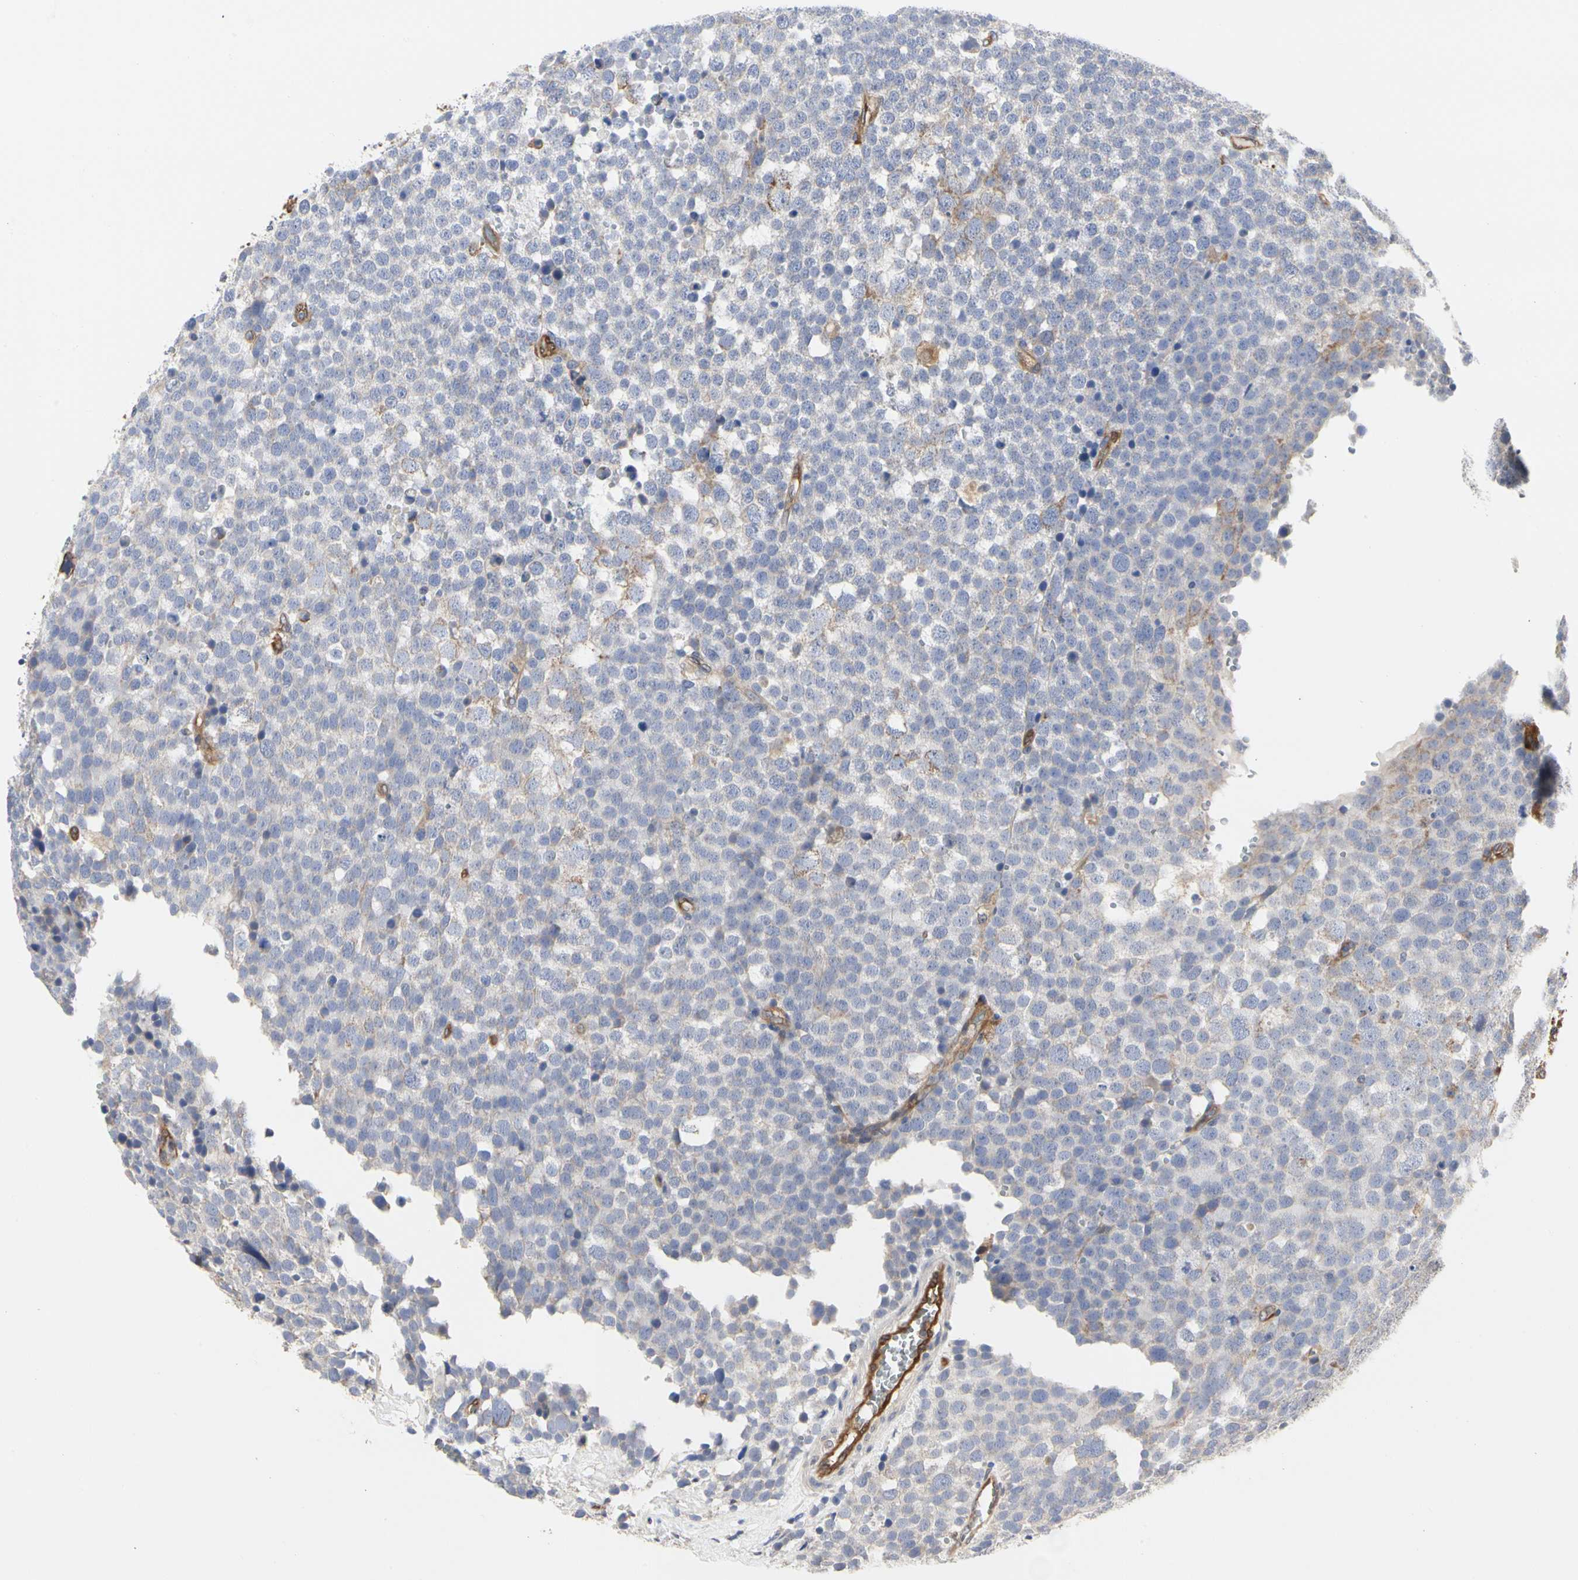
{"staining": {"intensity": "weak", "quantity": "<25%", "location": "cytoplasmic/membranous"}, "tissue": "testis cancer", "cell_type": "Tumor cells", "image_type": "cancer", "snomed": [{"axis": "morphology", "description": "Seminoma, NOS"}, {"axis": "topography", "description": "Testis"}], "caption": "This image is of seminoma (testis) stained with IHC to label a protein in brown with the nuclei are counter-stained blue. There is no staining in tumor cells.", "gene": "C3orf52", "patient": {"sex": "male", "age": 71}}